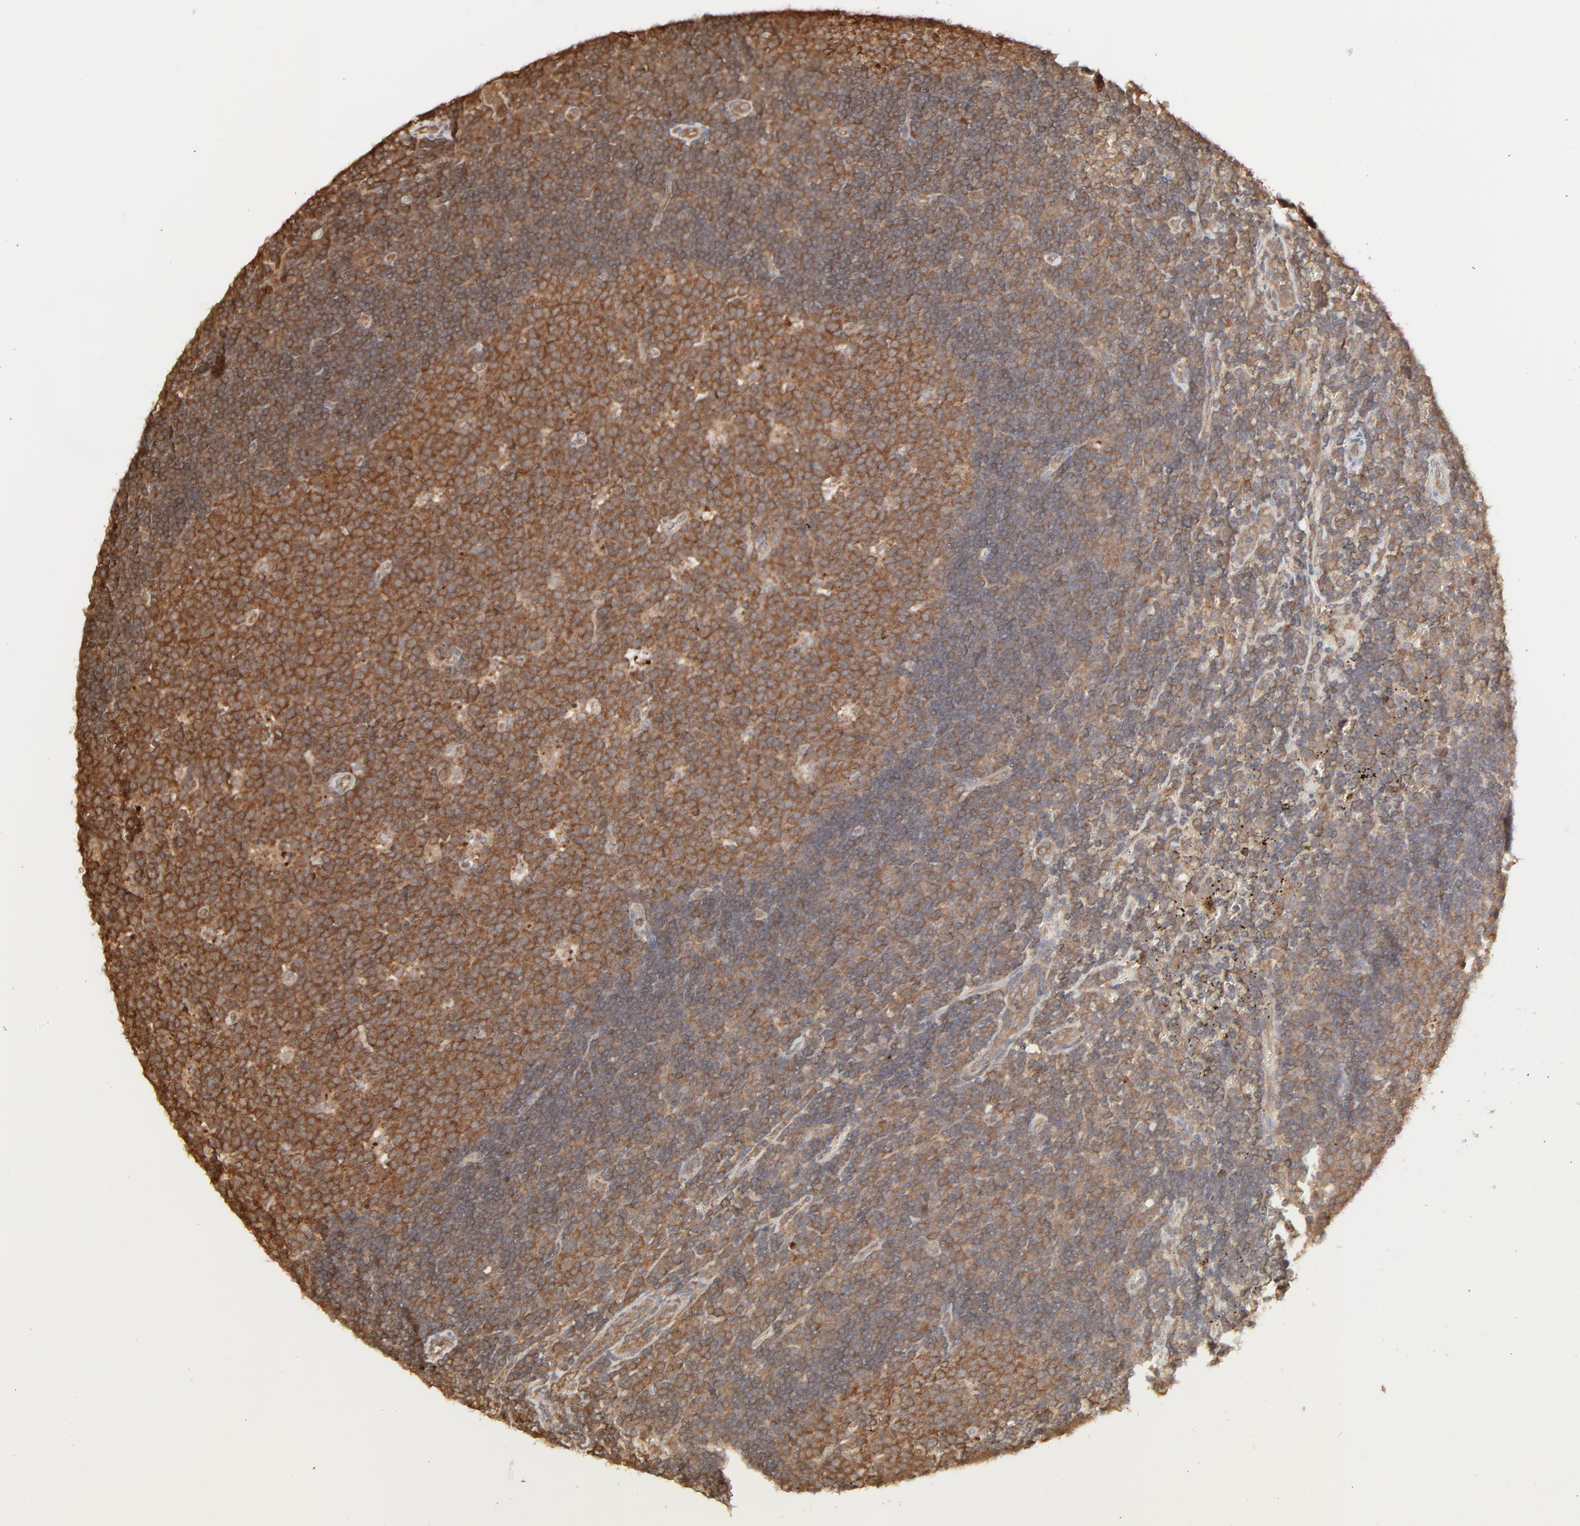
{"staining": {"intensity": "moderate", "quantity": ">75%", "location": "cytoplasmic/membranous"}, "tissue": "lymph node", "cell_type": "Germinal center cells", "image_type": "normal", "snomed": [{"axis": "morphology", "description": "Normal tissue, NOS"}, {"axis": "topography", "description": "Lymph node"}, {"axis": "topography", "description": "Salivary gland"}], "caption": "Immunohistochemical staining of unremarkable human lymph node reveals moderate cytoplasmic/membranous protein positivity in about >75% of germinal center cells.", "gene": "PPP2CA", "patient": {"sex": "male", "age": 8}}